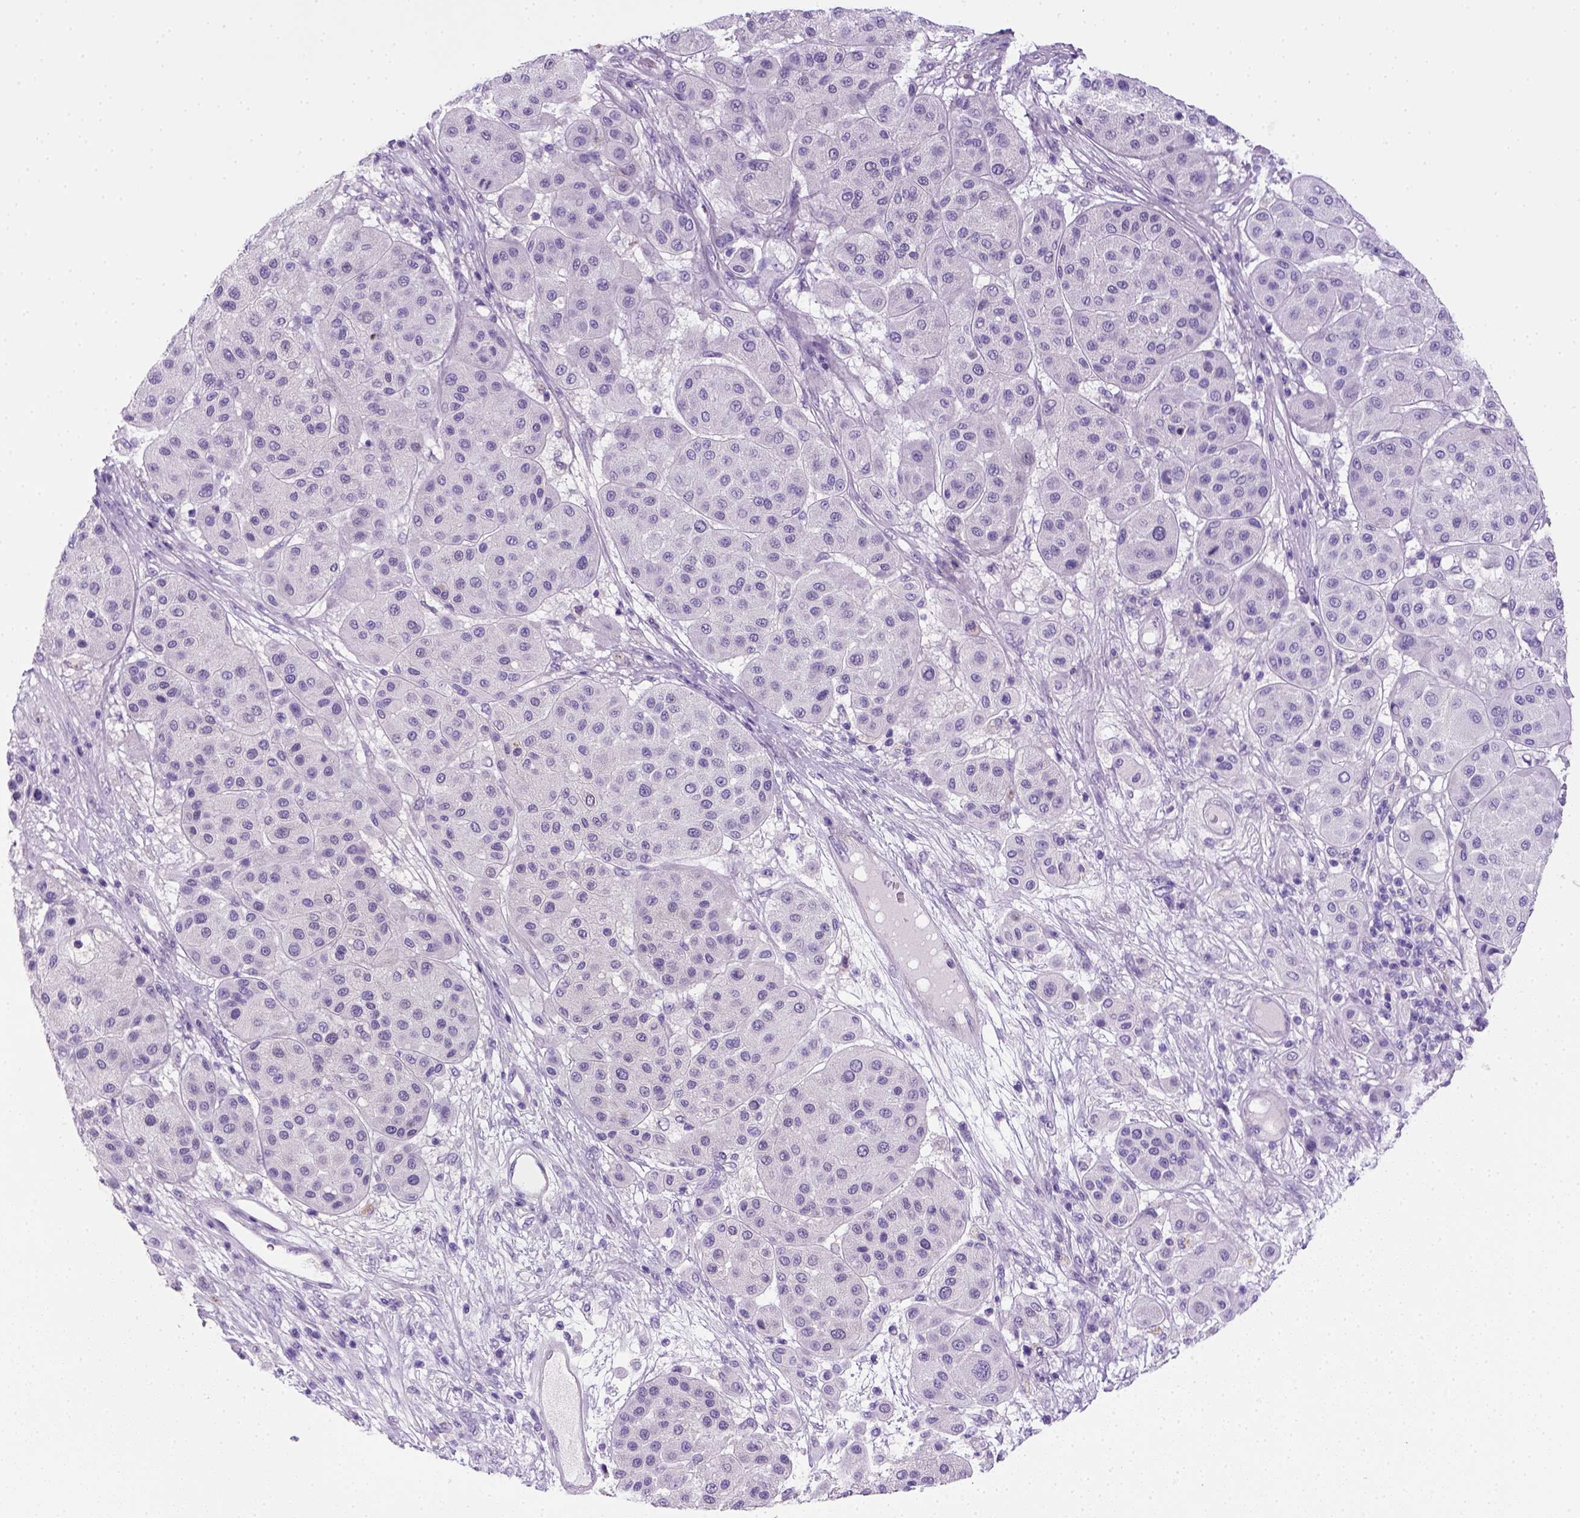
{"staining": {"intensity": "negative", "quantity": "none", "location": "none"}, "tissue": "melanoma", "cell_type": "Tumor cells", "image_type": "cancer", "snomed": [{"axis": "morphology", "description": "Malignant melanoma, Metastatic site"}, {"axis": "topography", "description": "Smooth muscle"}], "caption": "Protein analysis of melanoma exhibits no significant positivity in tumor cells. The staining is performed using DAB brown chromogen with nuclei counter-stained in using hematoxylin.", "gene": "KRT71", "patient": {"sex": "male", "age": 41}}